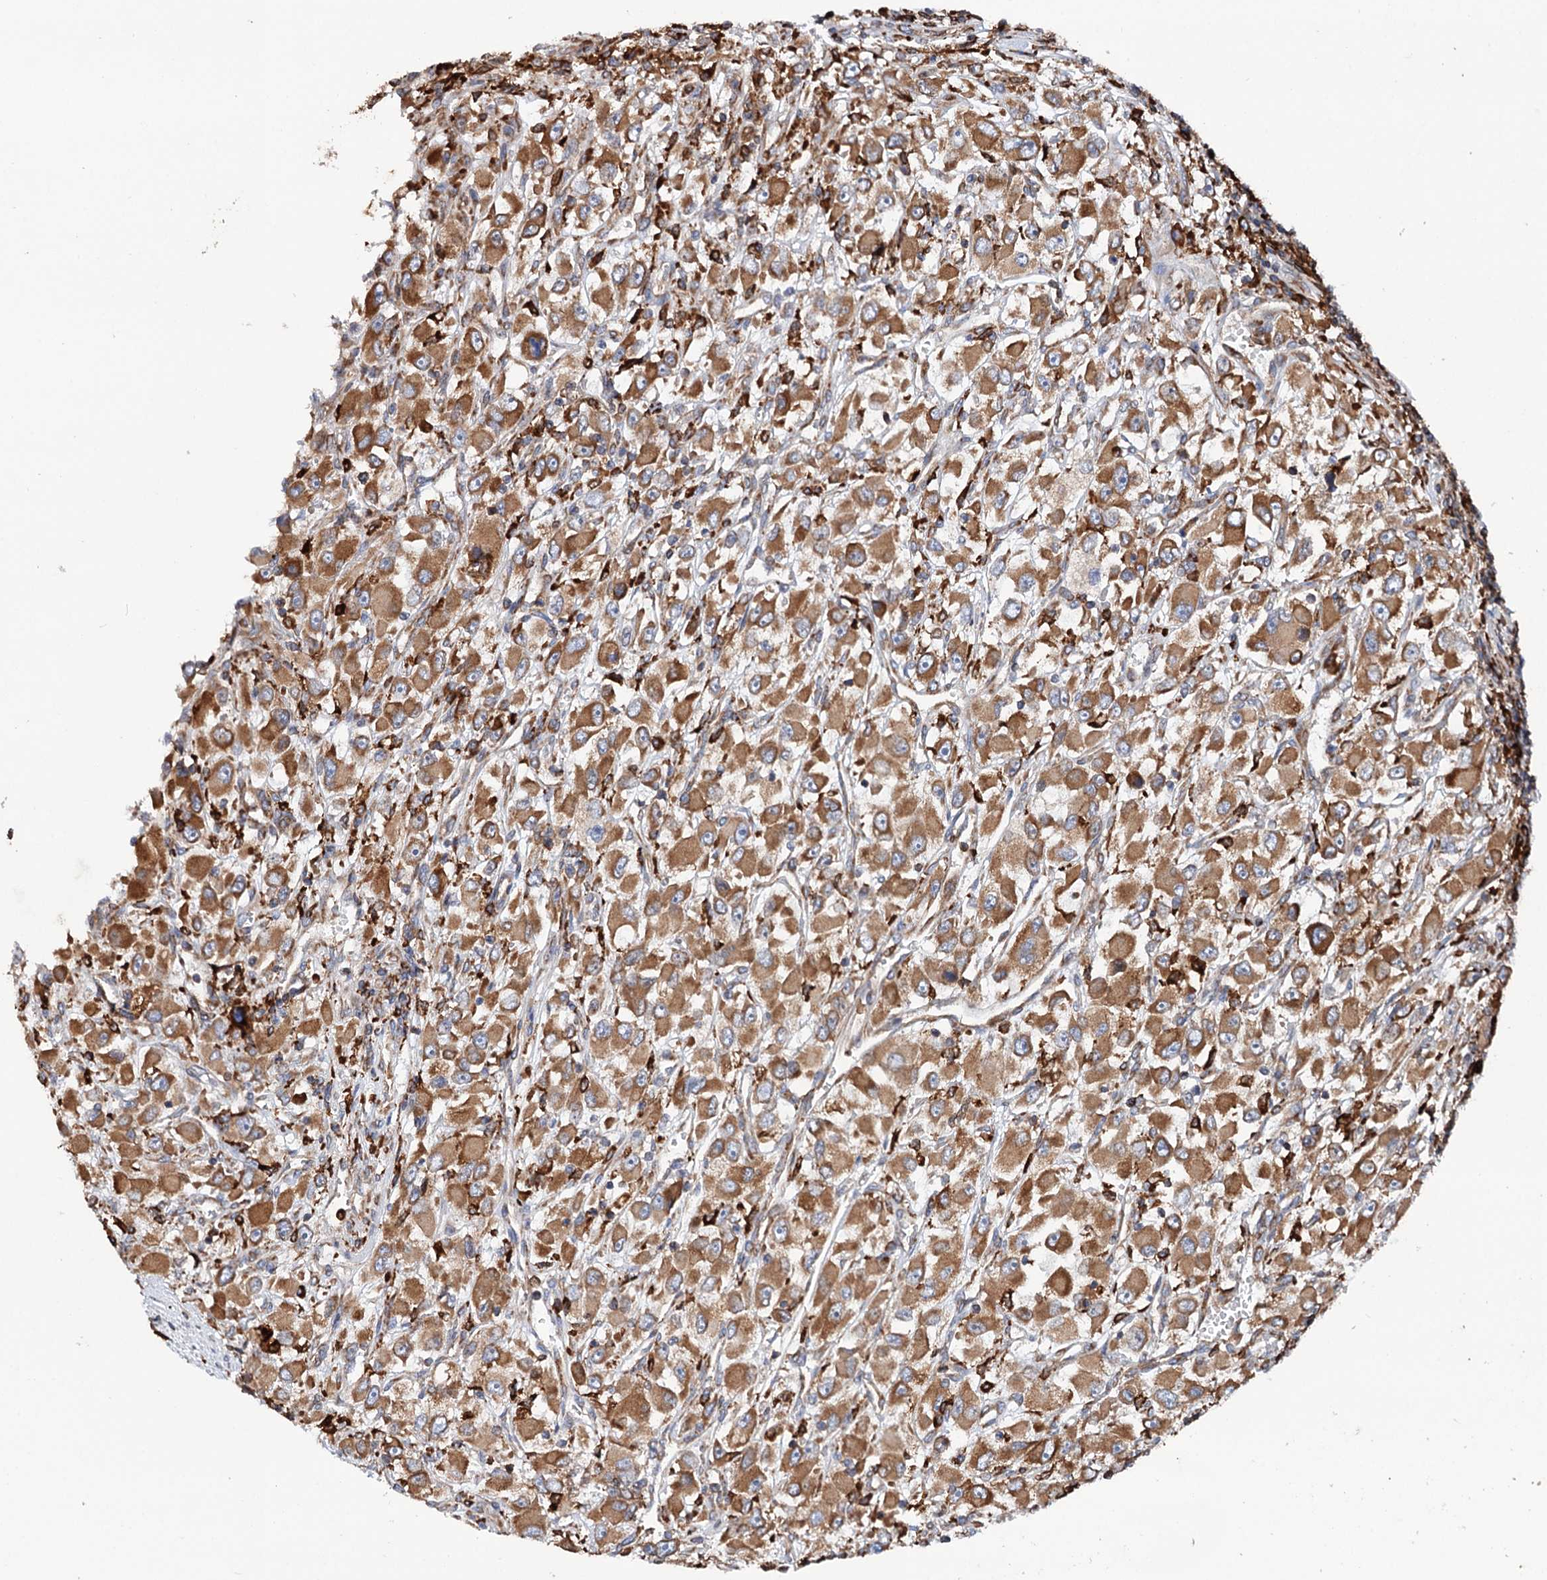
{"staining": {"intensity": "moderate", "quantity": ">75%", "location": "cytoplasmic/membranous"}, "tissue": "renal cancer", "cell_type": "Tumor cells", "image_type": "cancer", "snomed": [{"axis": "morphology", "description": "Adenocarcinoma, NOS"}, {"axis": "topography", "description": "Kidney"}], "caption": "Brown immunohistochemical staining in renal adenocarcinoma demonstrates moderate cytoplasmic/membranous expression in about >75% of tumor cells.", "gene": "ERP29", "patient": {"sex": "female", "age": 52}}